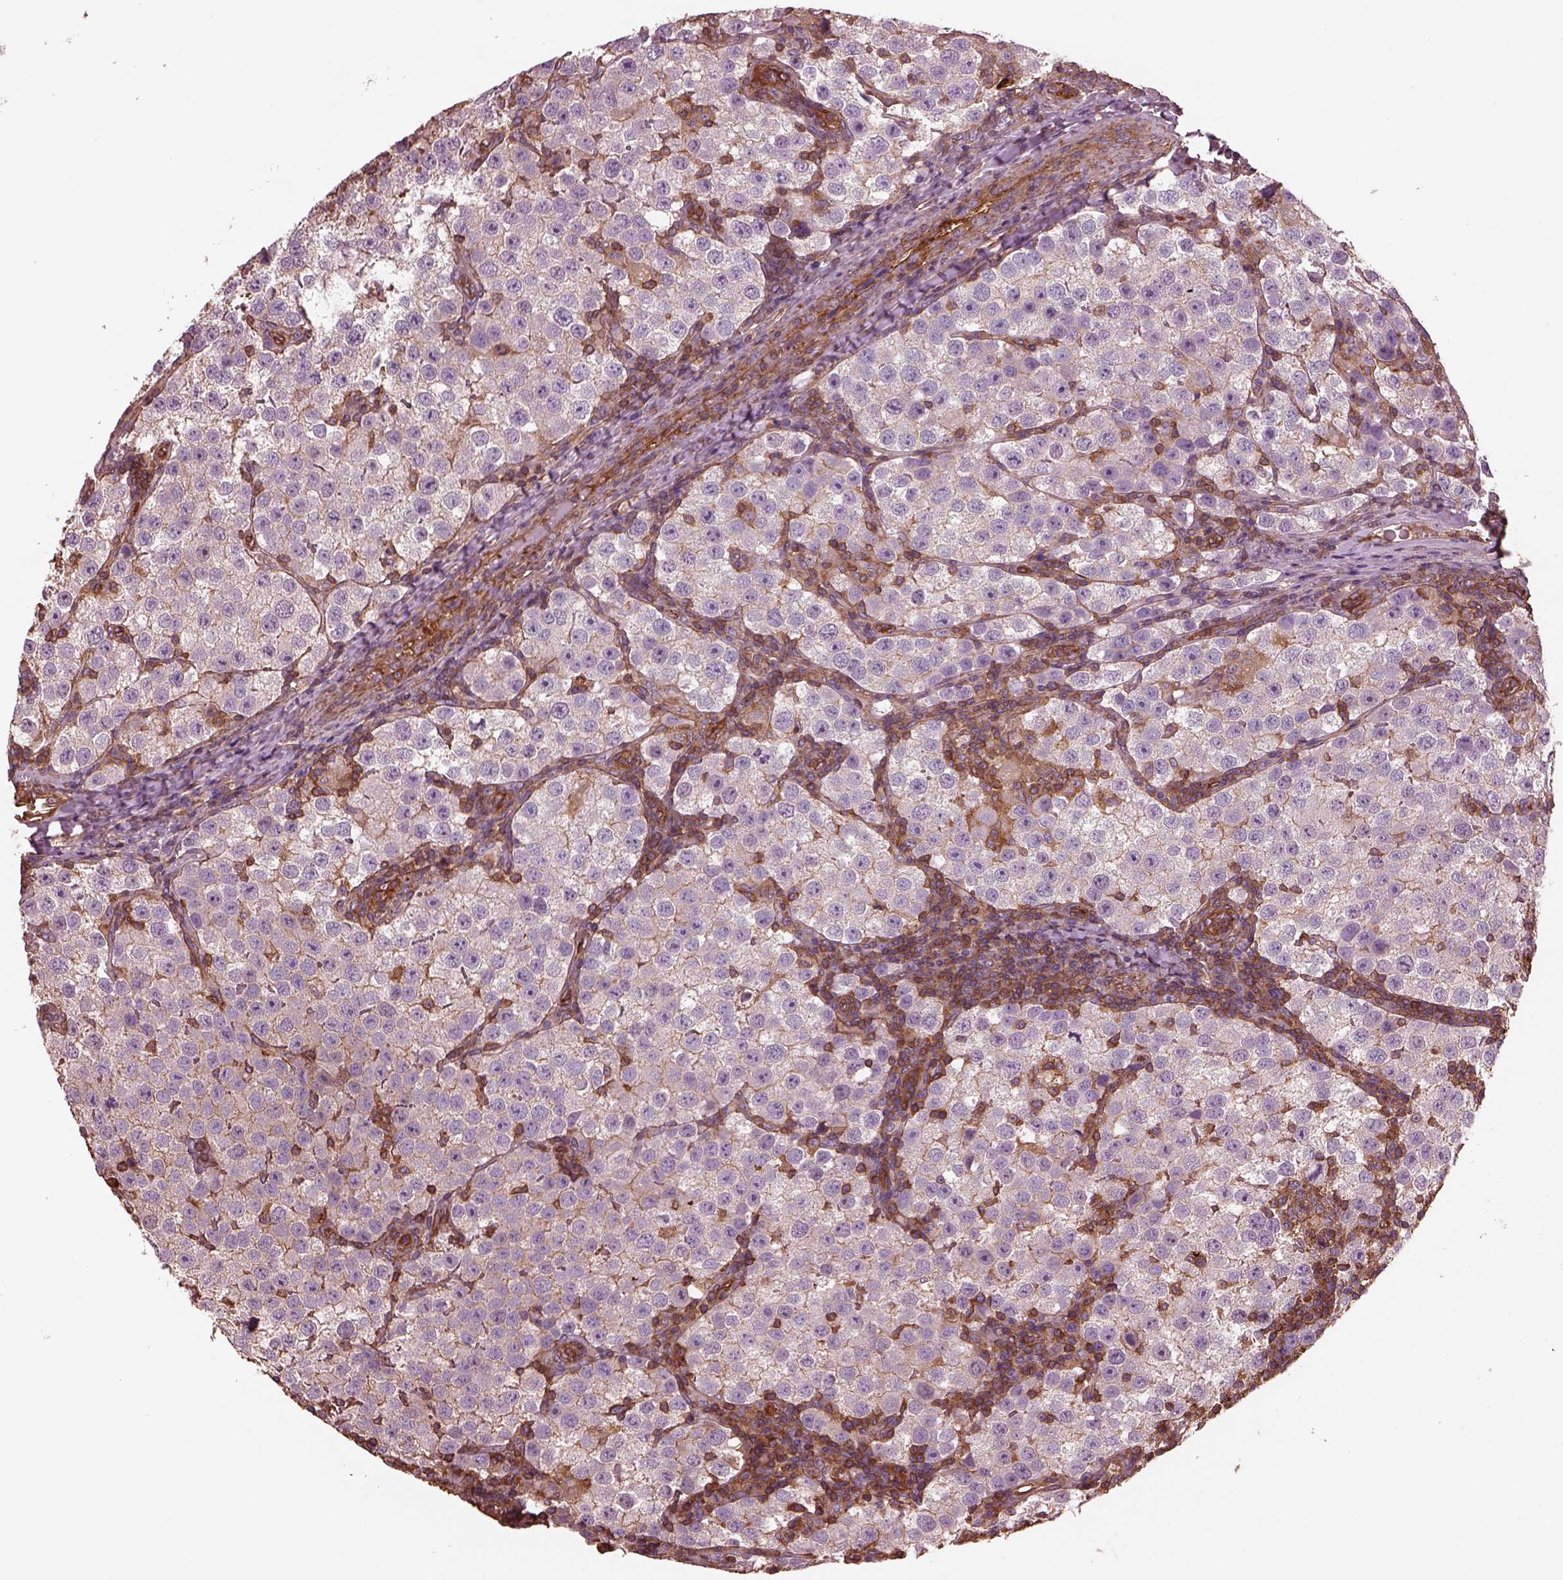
{"staining": {"intensity": "weak", "quantity": "25%-75%", "location": "cytoplasmic/membranous"}, "tissue": "testis cancer", "cell_type": "Tumor cells", "image_type": "cancer", "snomed": [{"axis": "morphology", "description": "Seminoma, NOS"}, {"axis": "topography", "description": "Testis"}], "caption": "Tumor cells show low levels of weak cytoplasmic/membranous expression in approximately 25%-75% of cells in human testis cancer (seminoma).", "gene": "MYL6", "patient": {"sex": "male", "age": 37}}